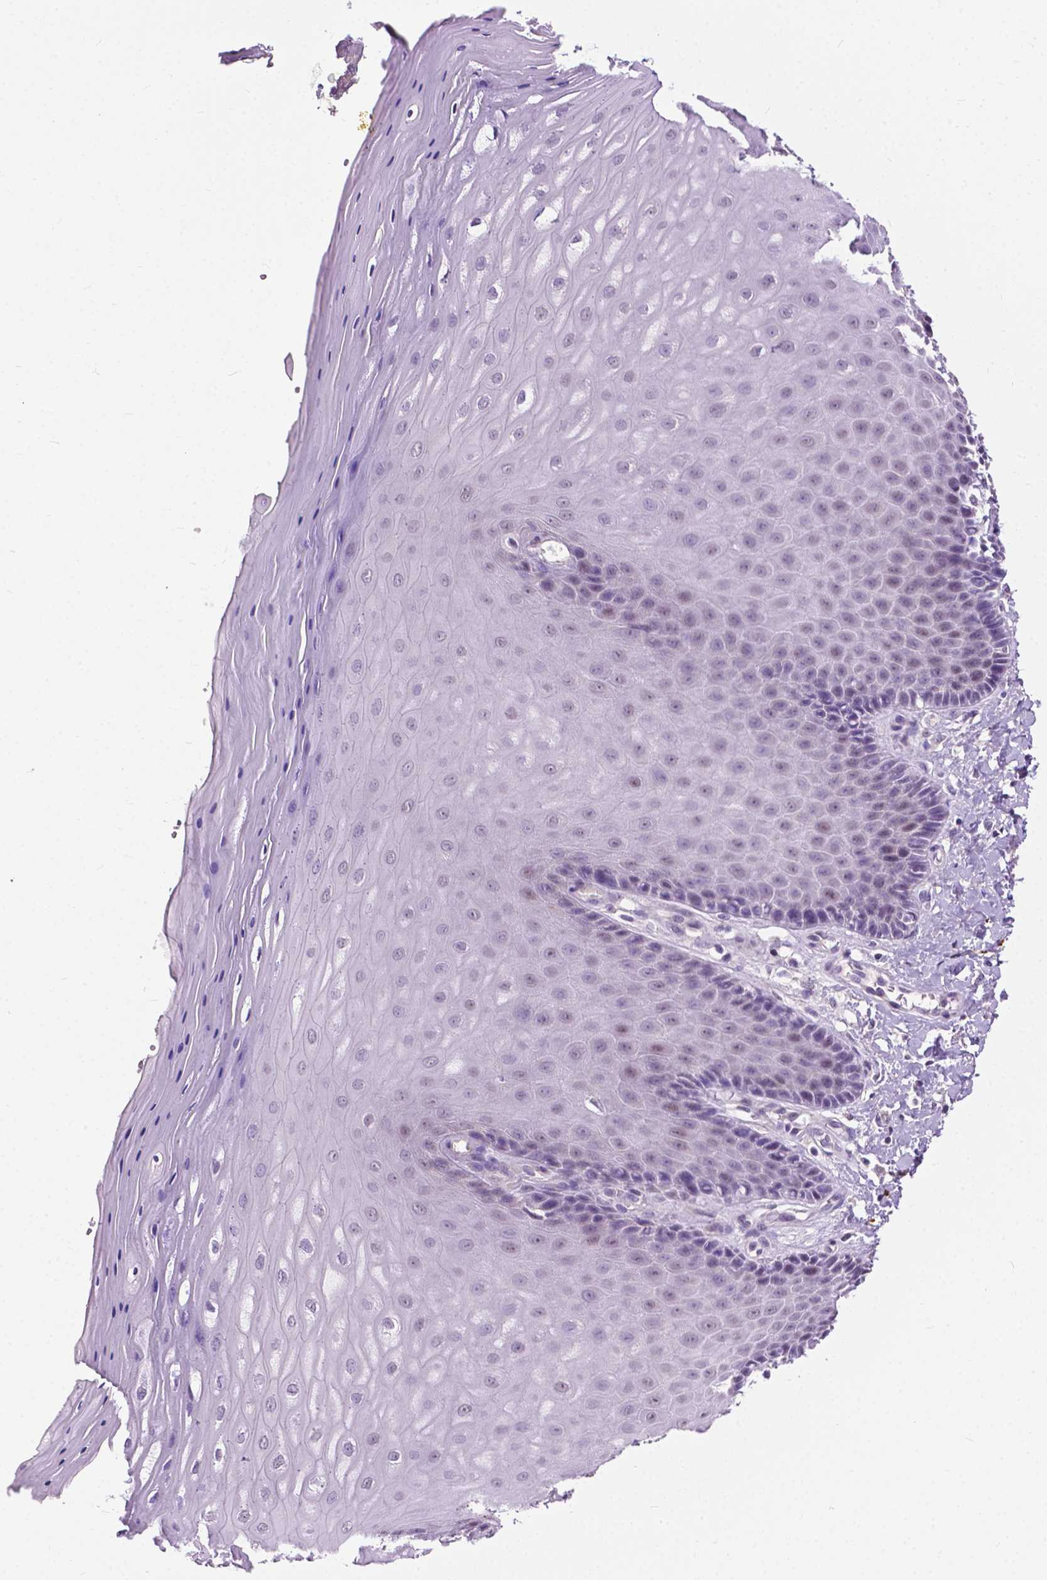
{"staining": {"intensity": "negative", "quantity": "none", "location": "none"}, "tissue": "vagina", "cell_type": "Squamous epithelial cells", "image_type": "normal", "snomed": [{"axis": "morphology", "description": "Normal tissue, NOS"}, {"axis": "topography", "description": "Vagina"}], "caption": "IHC photomicrograph of unremarkable human vagina stained for a protein (brown), which demonstrates no expression in squamous epithelial cells.", "gene": "TTC9B", "patient": {"sex": "female", "age": 83}}